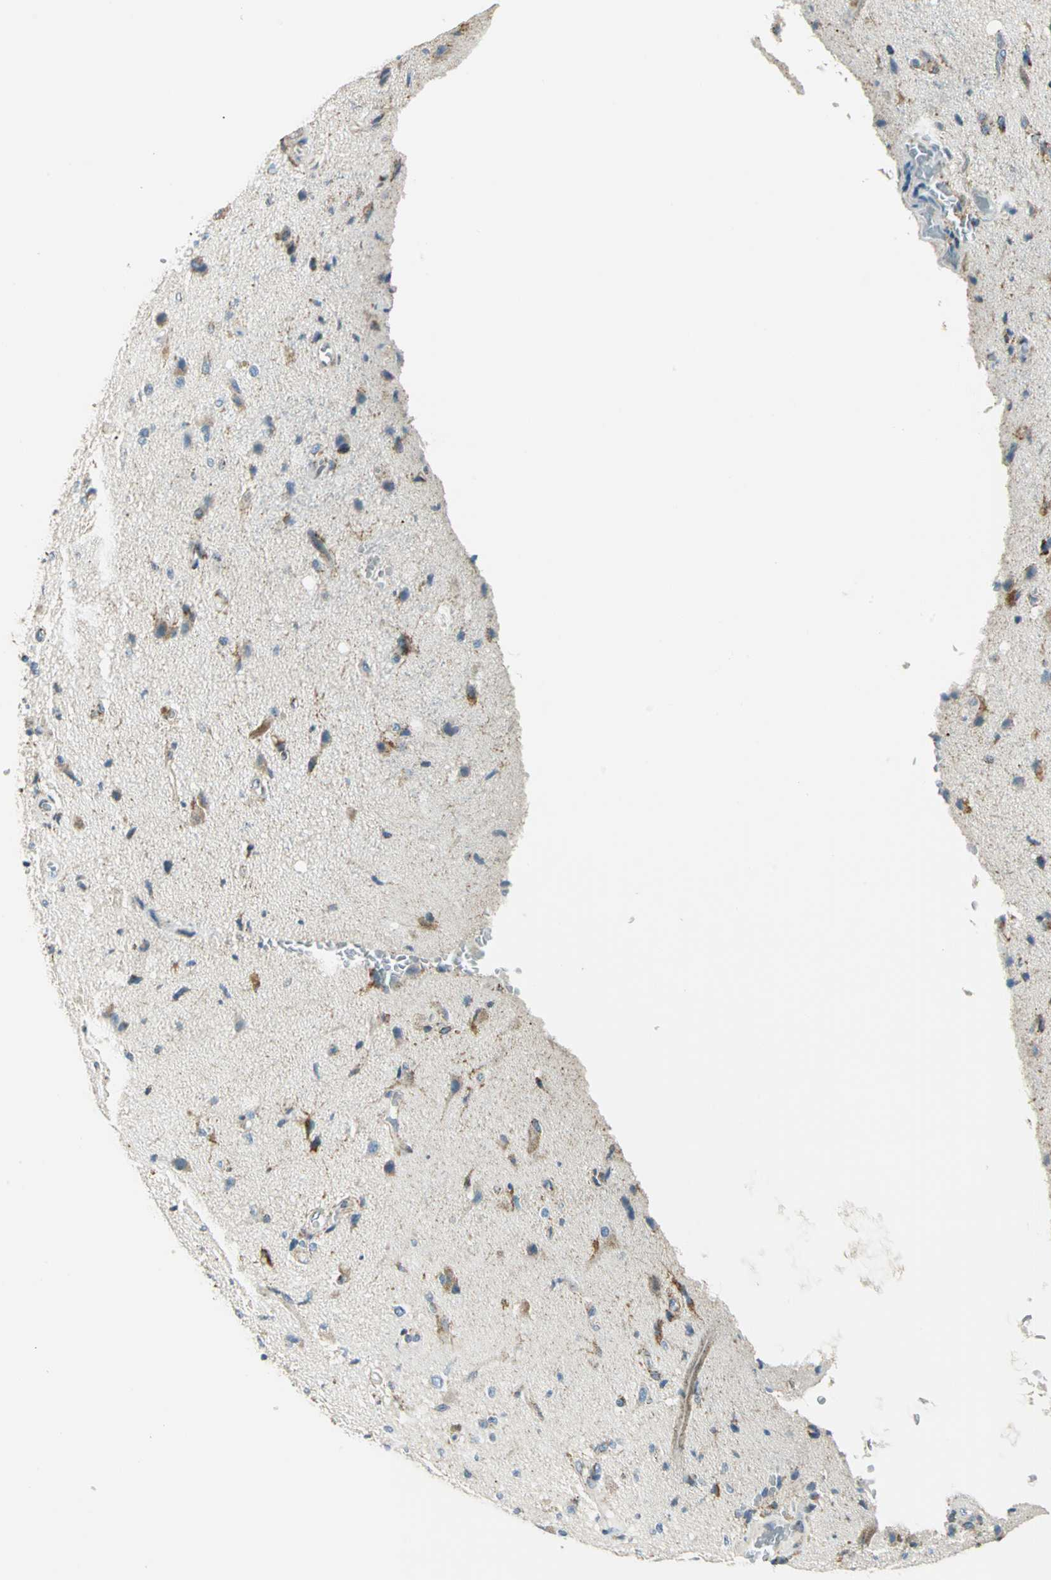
{"staining": {"intensity": "moderate", "quantity": "25%-75%", "location": "cytoplasmic/membranous"}, "tissue": "glioma", "cell_type": "Tumor cells", "image_type": "cancer", "snomed": [{"axis": "morphology", "description": "Normal tissue, NOS"}, {"axis": "morphology", "description": "Glioma, malignant, High grade"}, {"axis": "topography", "description": "Cerebral cortex"}], "caption": "Human malignant glioma (high-grade) stained with a protein marker demonstrates moderate staining in tumor cells.", "gene": "ACADM", "patient": {"sex": "male", "age": 77}}